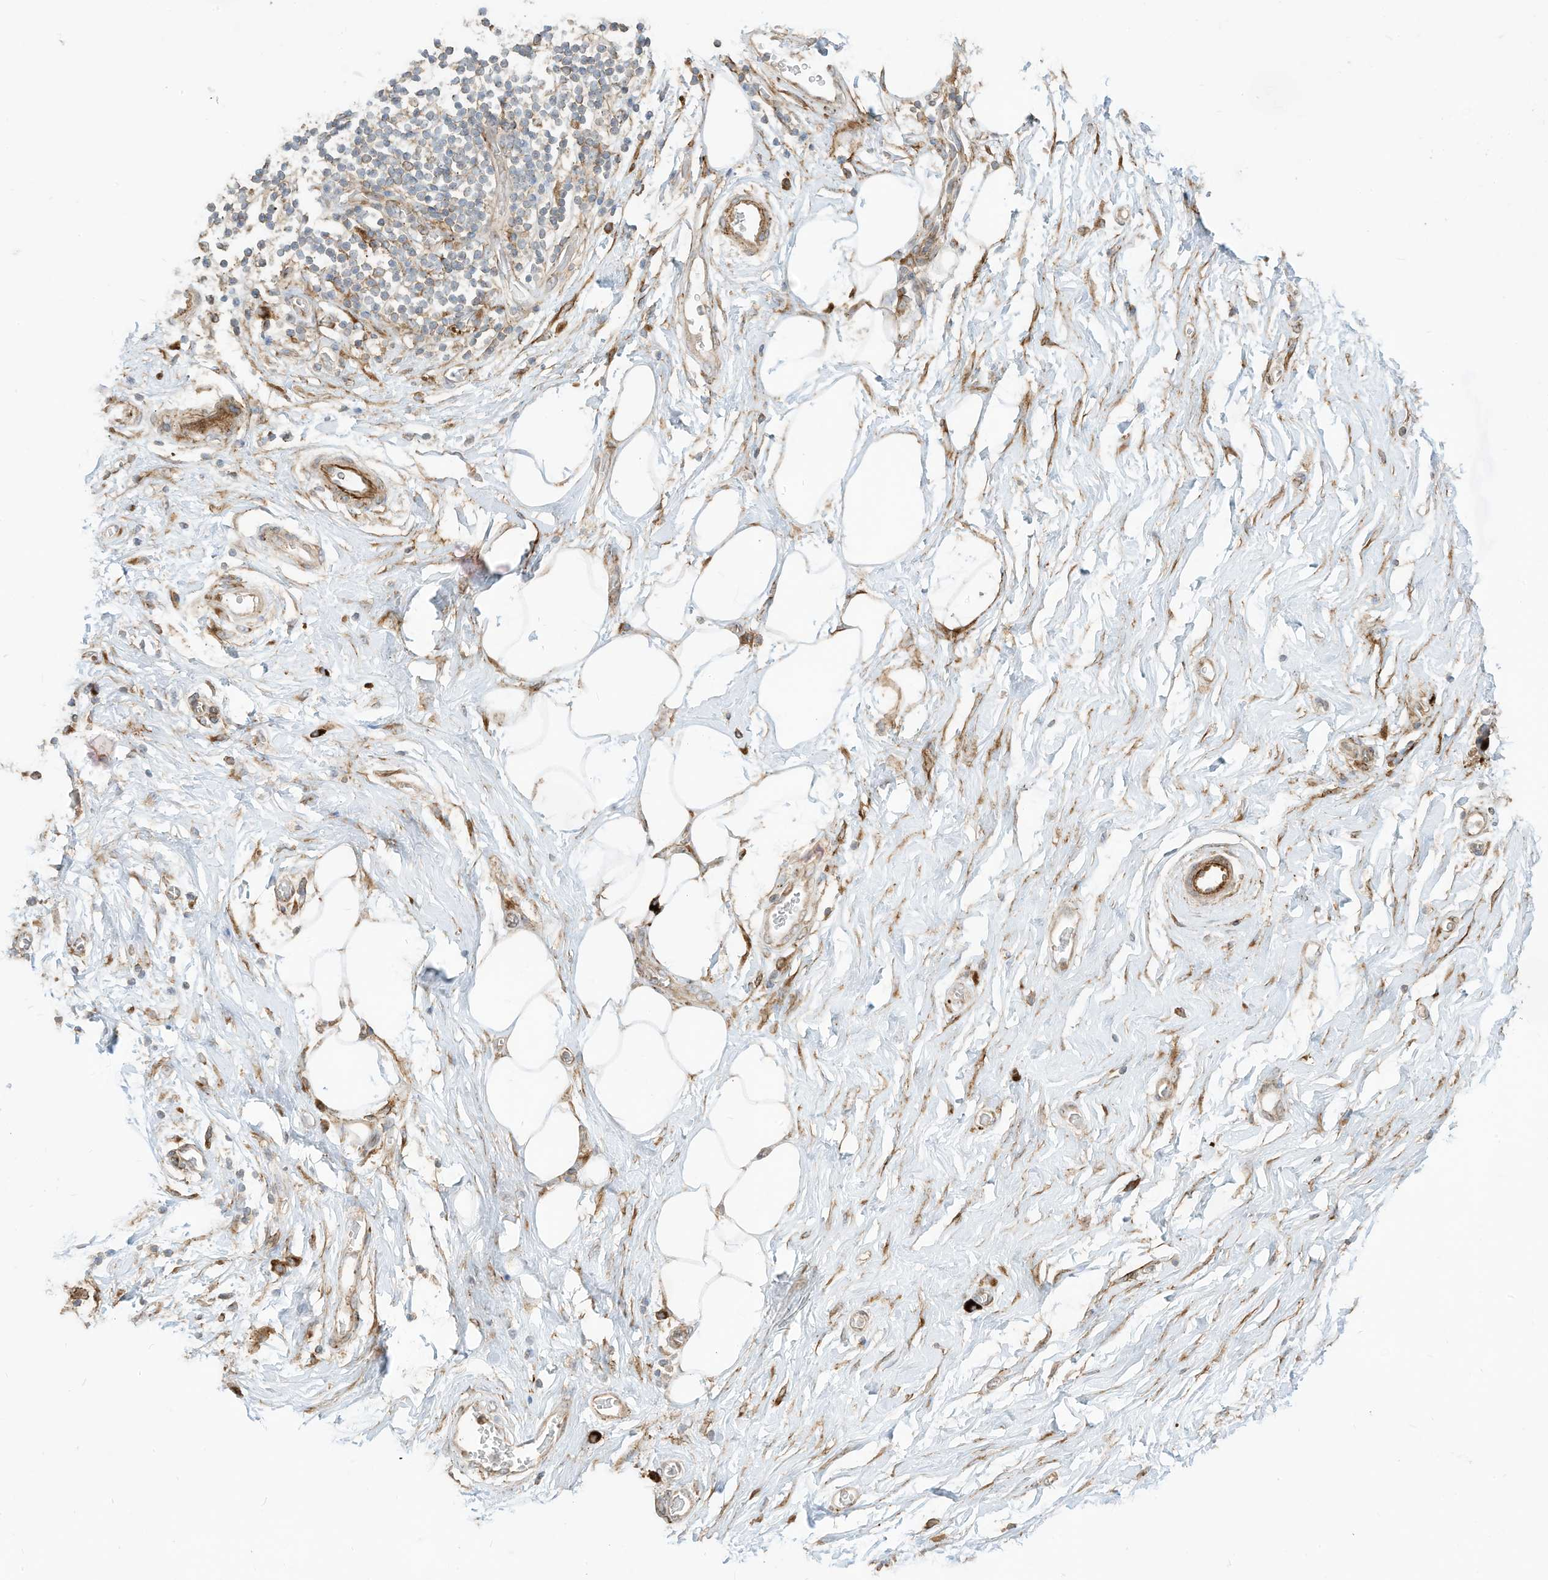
{"staining": {"intensity": "weak", "quantity": "25%-75%", "location": "cytoplasmic/membranous"}, "tissue": "adipose tissue", "cell_type": "Adipocytes", "image_type": "normal", "snomed": [{"axis": "morphology", "description": "Normal tissue, NOS"}, {"axis": "morphology", "description": "Adenocarcinoma, NOS"}, {"axis": "topography", "description": "Pancreas"}, {"axis": "topography", "description": "Peripheral nerve tissue"}], "caption": "Weak cytoplasmic/membranous staining is present in about 25%-75% of adipocytes in unremarkable adipose tissue.", "gene": "TRNAU1AP", "patient": {"sex": "male", "age": 59}}